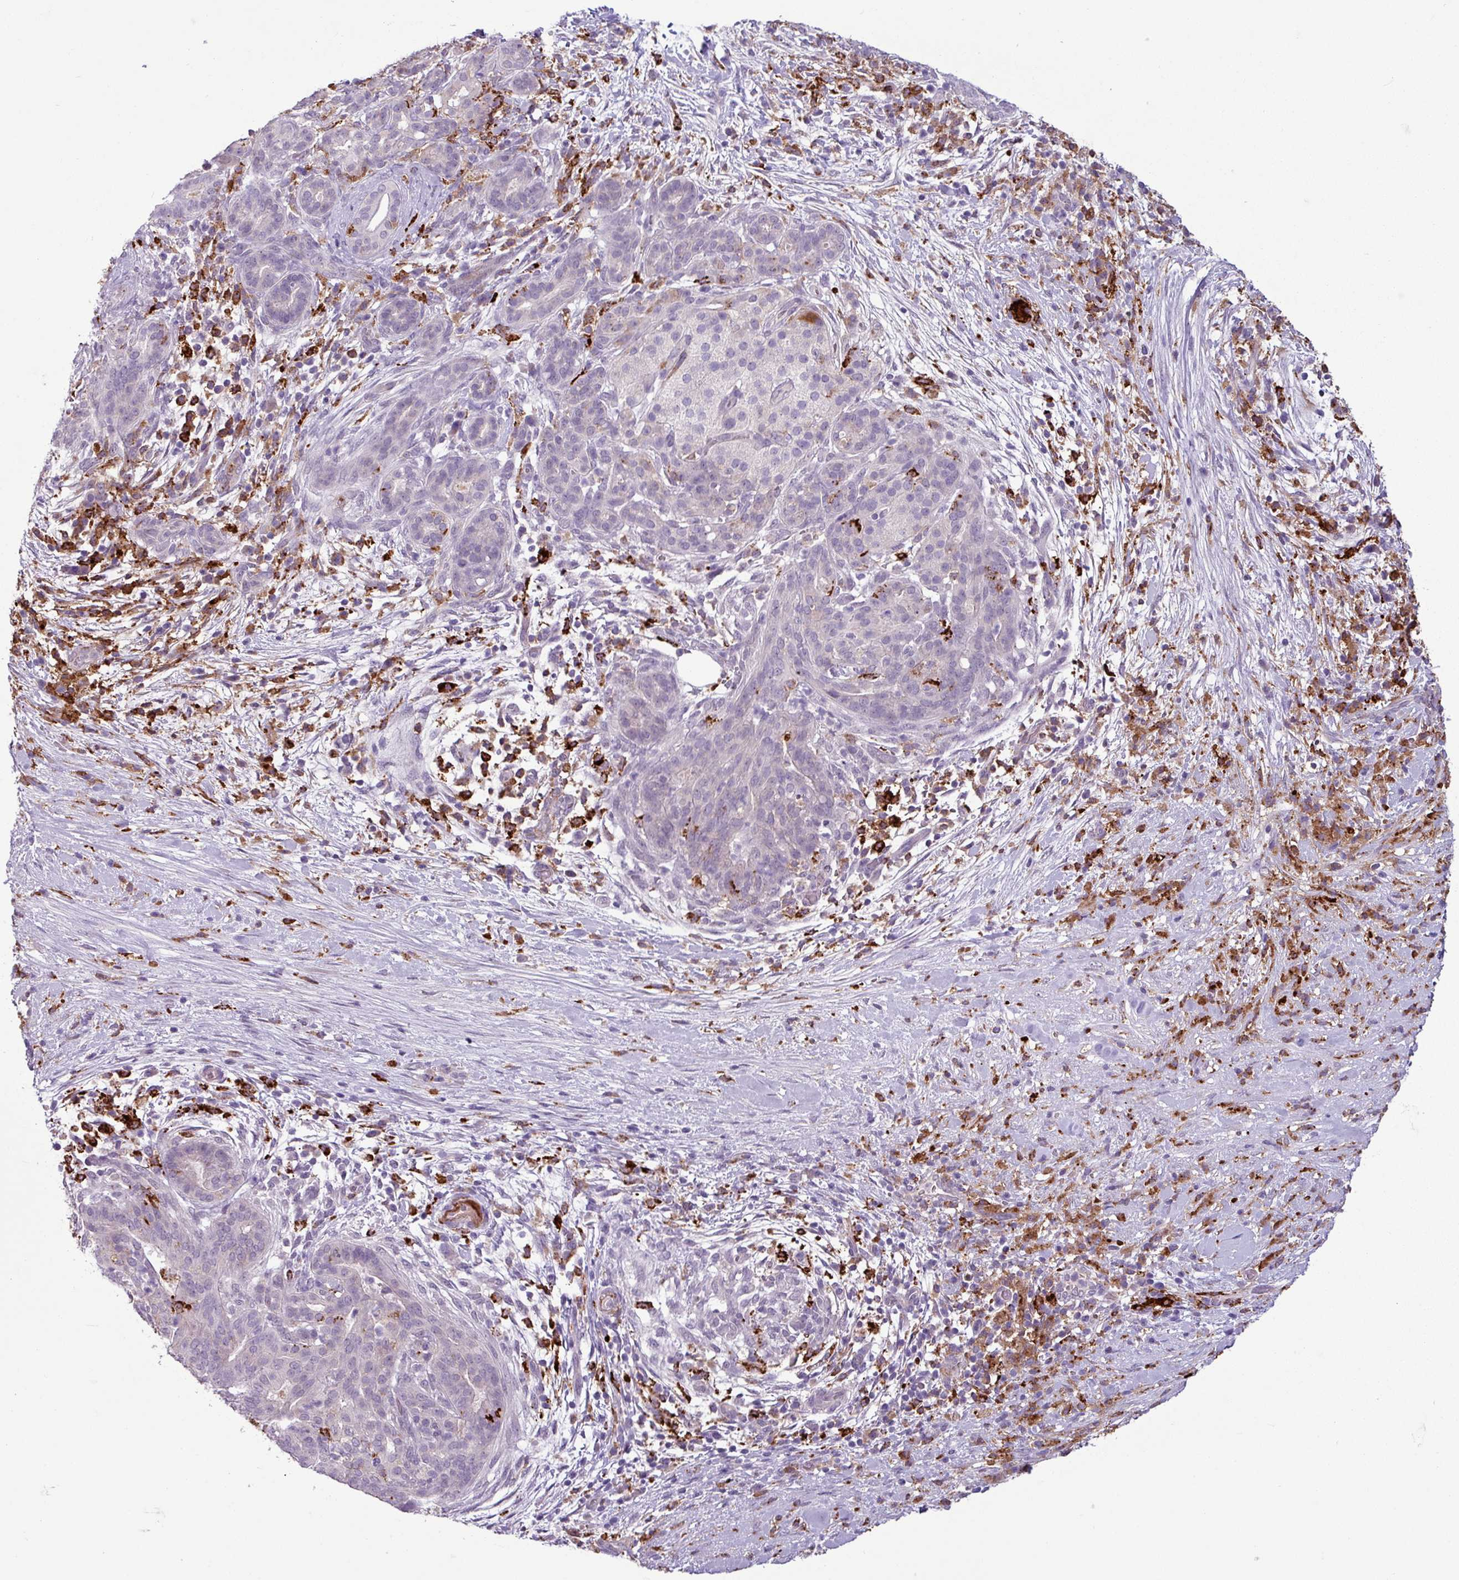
{"staining": {"intensity": "negative", "quantity": "none", "location": "none"}, "tissue": "pancreatic cancer", "cell_type": "Tumor cells", "image_type": "cancer", "snomed": [{"axis": "morphology", "description": "Adenocarcinoma, NOS"}, {"axis": "topography", "description": "Pancreas"}], "caption": "The micrograph exhibits no significant staining in tumor cells of pancreatic cancer.", "gene": "C9orf24", "patient": {"sex": "male", "age": 44}}